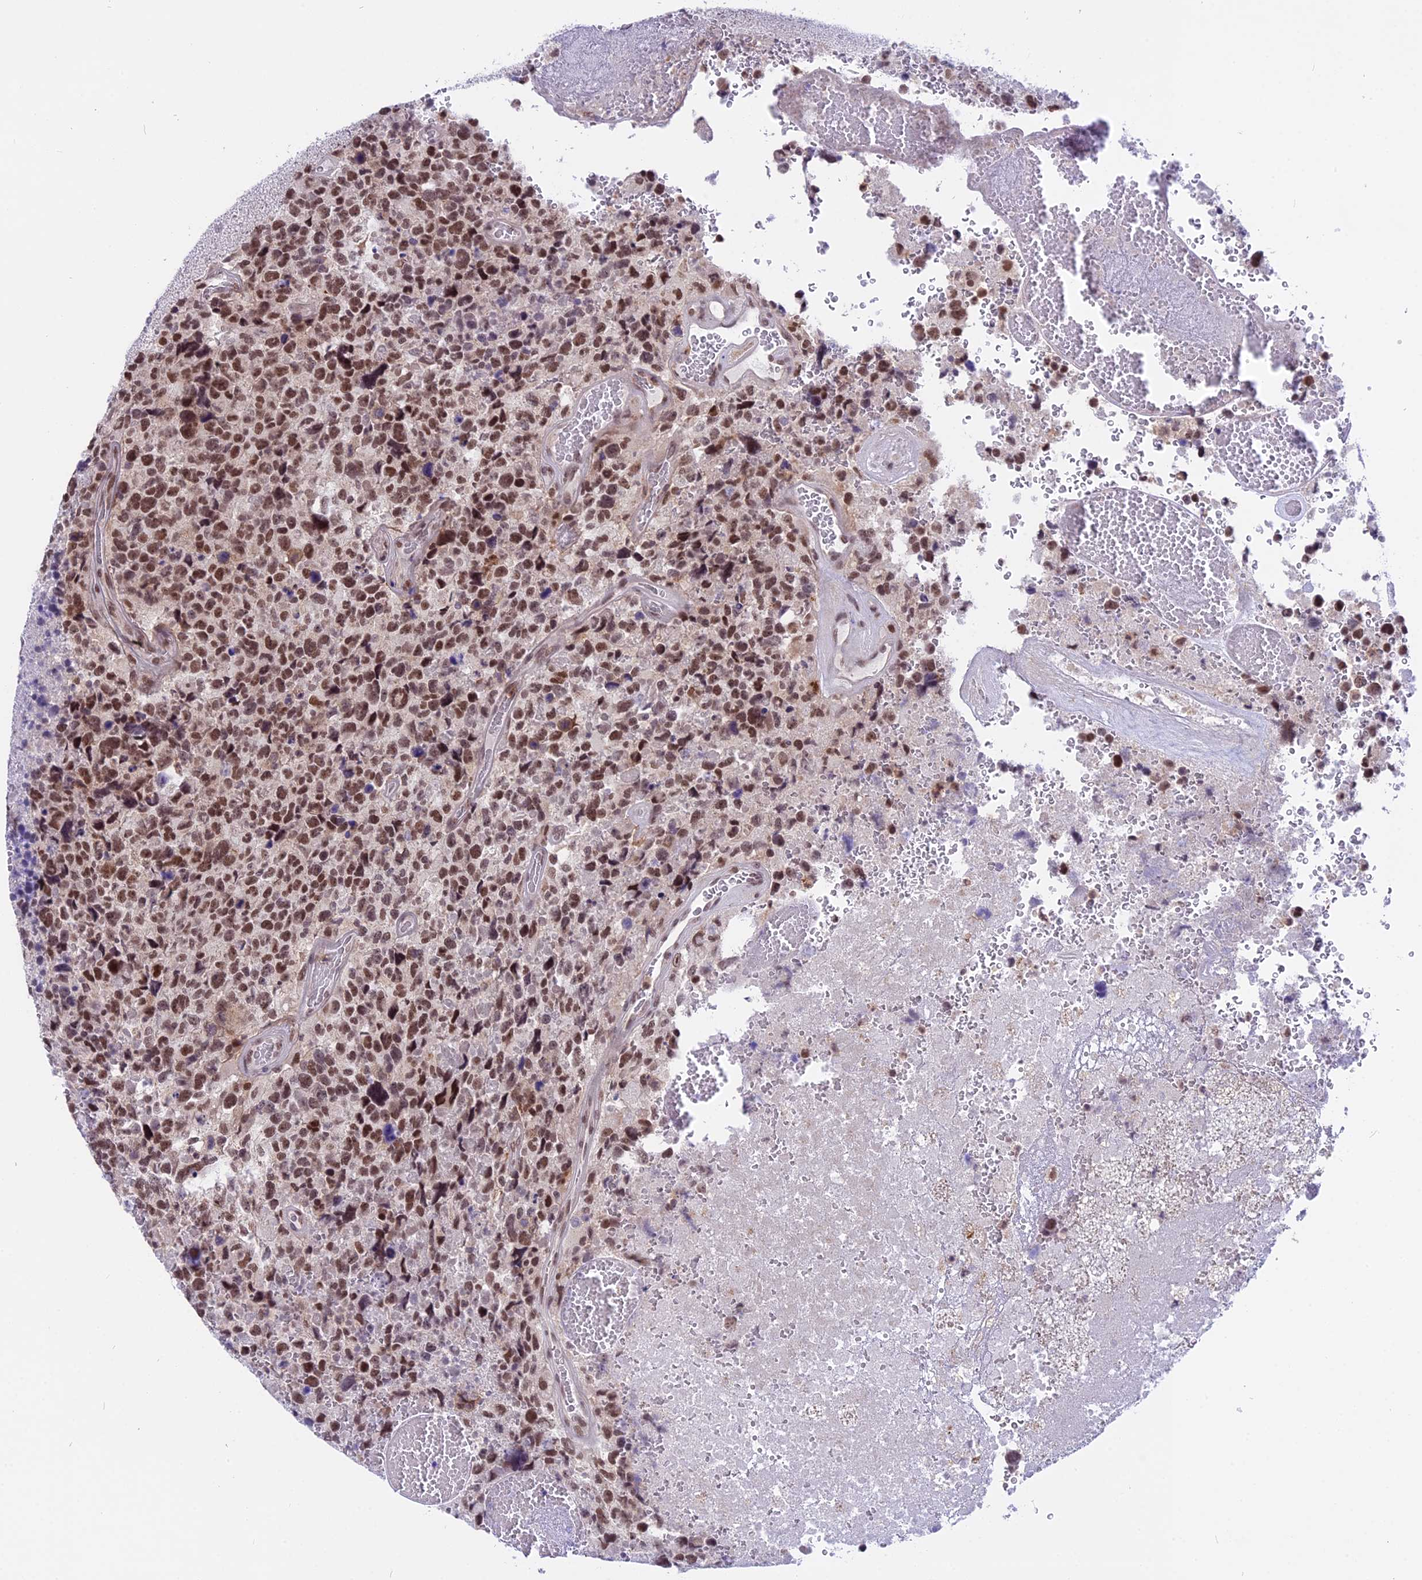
{"staining": {"intensity": "moderate", "quantity": ">75%", "location": "nuclear"}, "tissue": "glioma", "cell_type": "Tumor cells", "image_type": "cancer", "snomed": [{"axis": "morphology", "description": "Glioma, malignant, High grade"}, {"axis": "topography", "description": "Brain"}], "caption": "Immunohistochemistry photomicrograph of glioma stained for a protein (brown), which displays medium levels of moderate nuclear expression in approximately >75% of tumor cells.", "gene": "TADA3", "patient": {"sex": "male", "age": 69}}